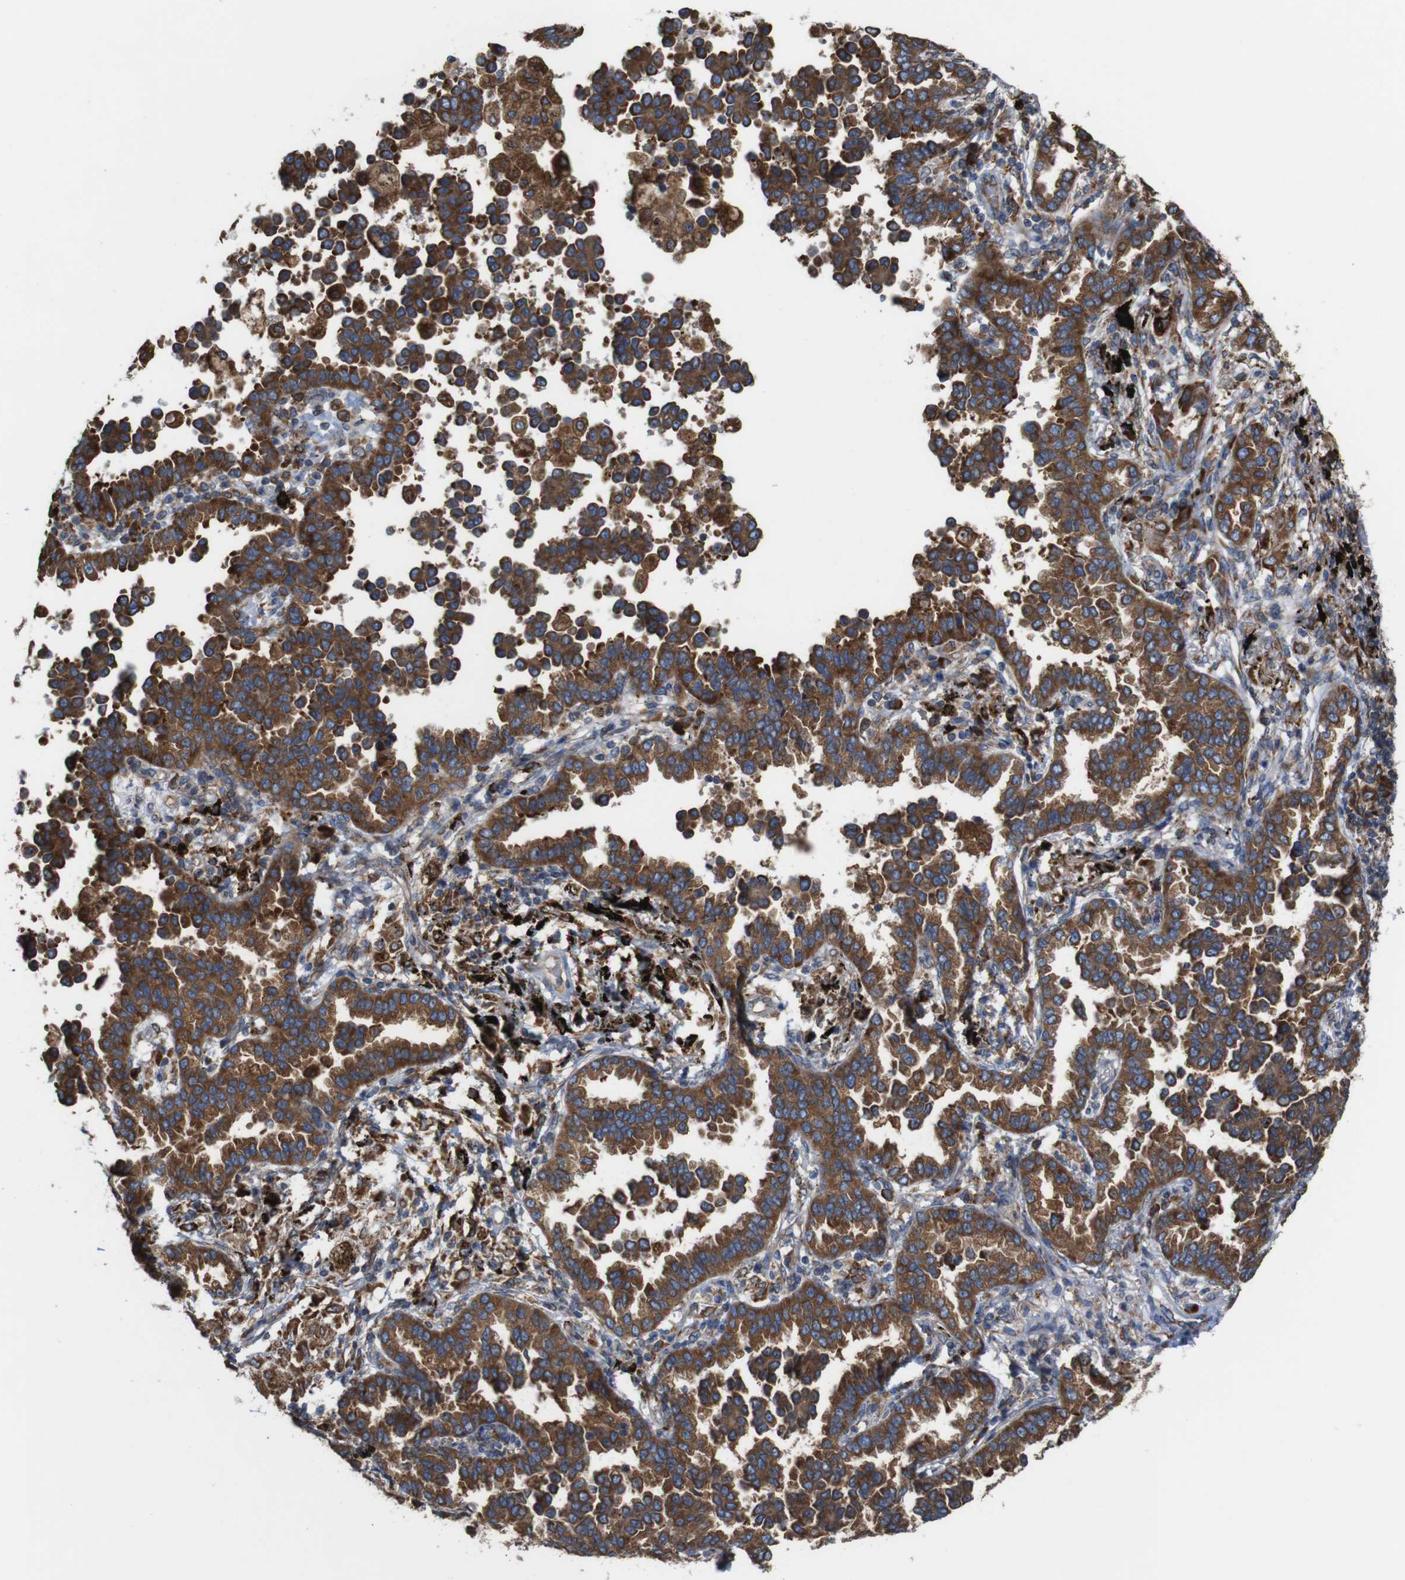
{"staining": {"intensity": "moderate", "quantity": ">75%", "location": "cytoplasmic/membranous"}, "tissue": "lung cancer", "cell_type": "Tumor cells", "image_type": "cancer", "snomed": [{"axis": "morphology", "description": "Normal tissue, NOS"}, {"axis": "morphology", "description": "Adenocarcinoma, NOS"}, {"axis": "topography", "description": "Lung"}], "caption": "The immunohistochemical stain highlights moderate cytoplasmic/membranous expression in tumor cells of lung cancer (adenocarcinoma) tissue.", "gene": "UGGT1", "patient": {"sex": "male", "age": 59}}